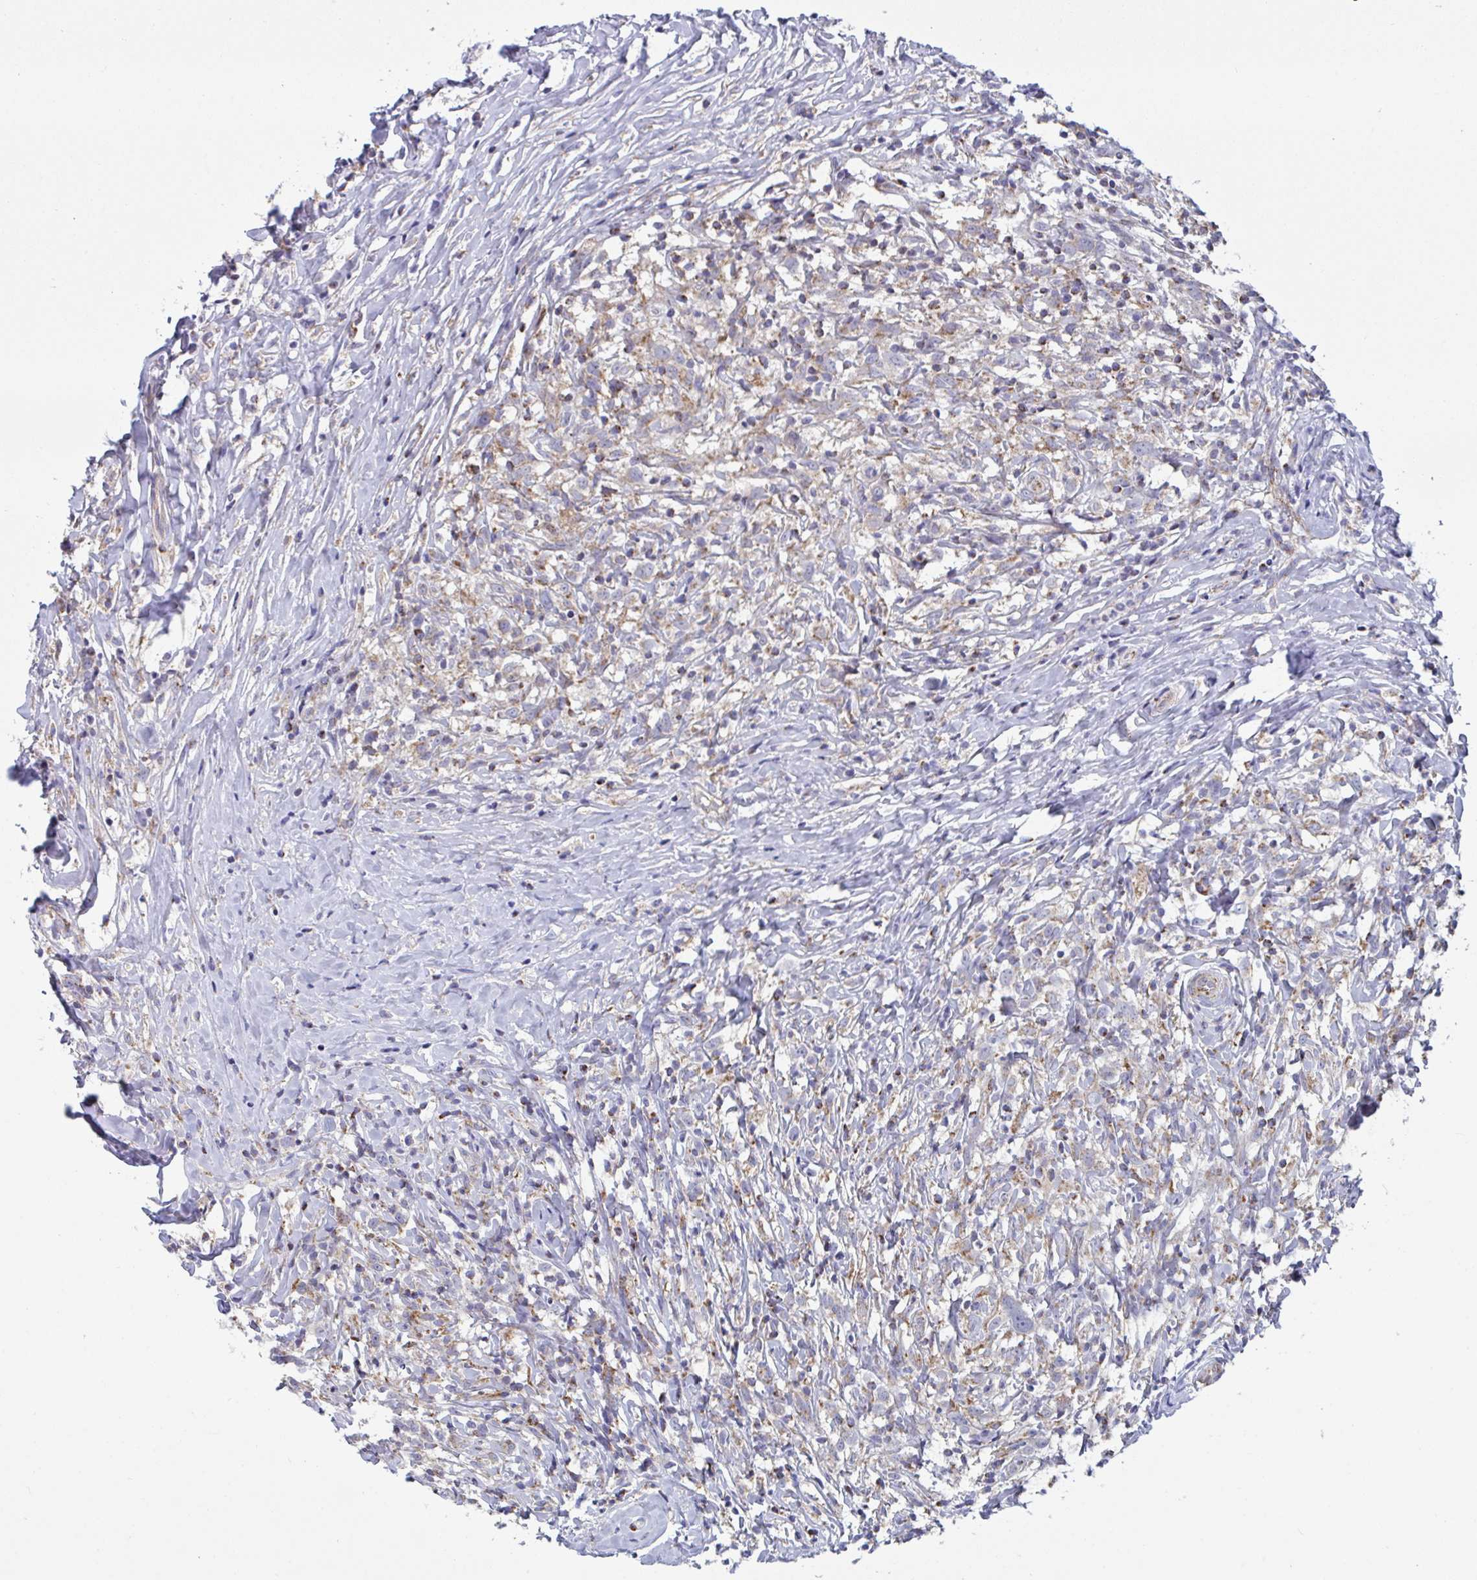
{"staining": {"intensity": "negative", "quantity": "none", "location": "none"}, "tissue": "lymphoma", "cell_type": "Tumor cells", "image_type": "cancer", "snomed": [{"axis": "morphology", "description": "Hodgkin's disease, NOS"}, {"axis": "topography", "description": "No Tissue"}], "caption": "Lymphoma stained for a protein using IHC demonstrates no positivity tumor cells.", "gene": "BCAT2", "patient": {"sex": "female", "age": 21}}